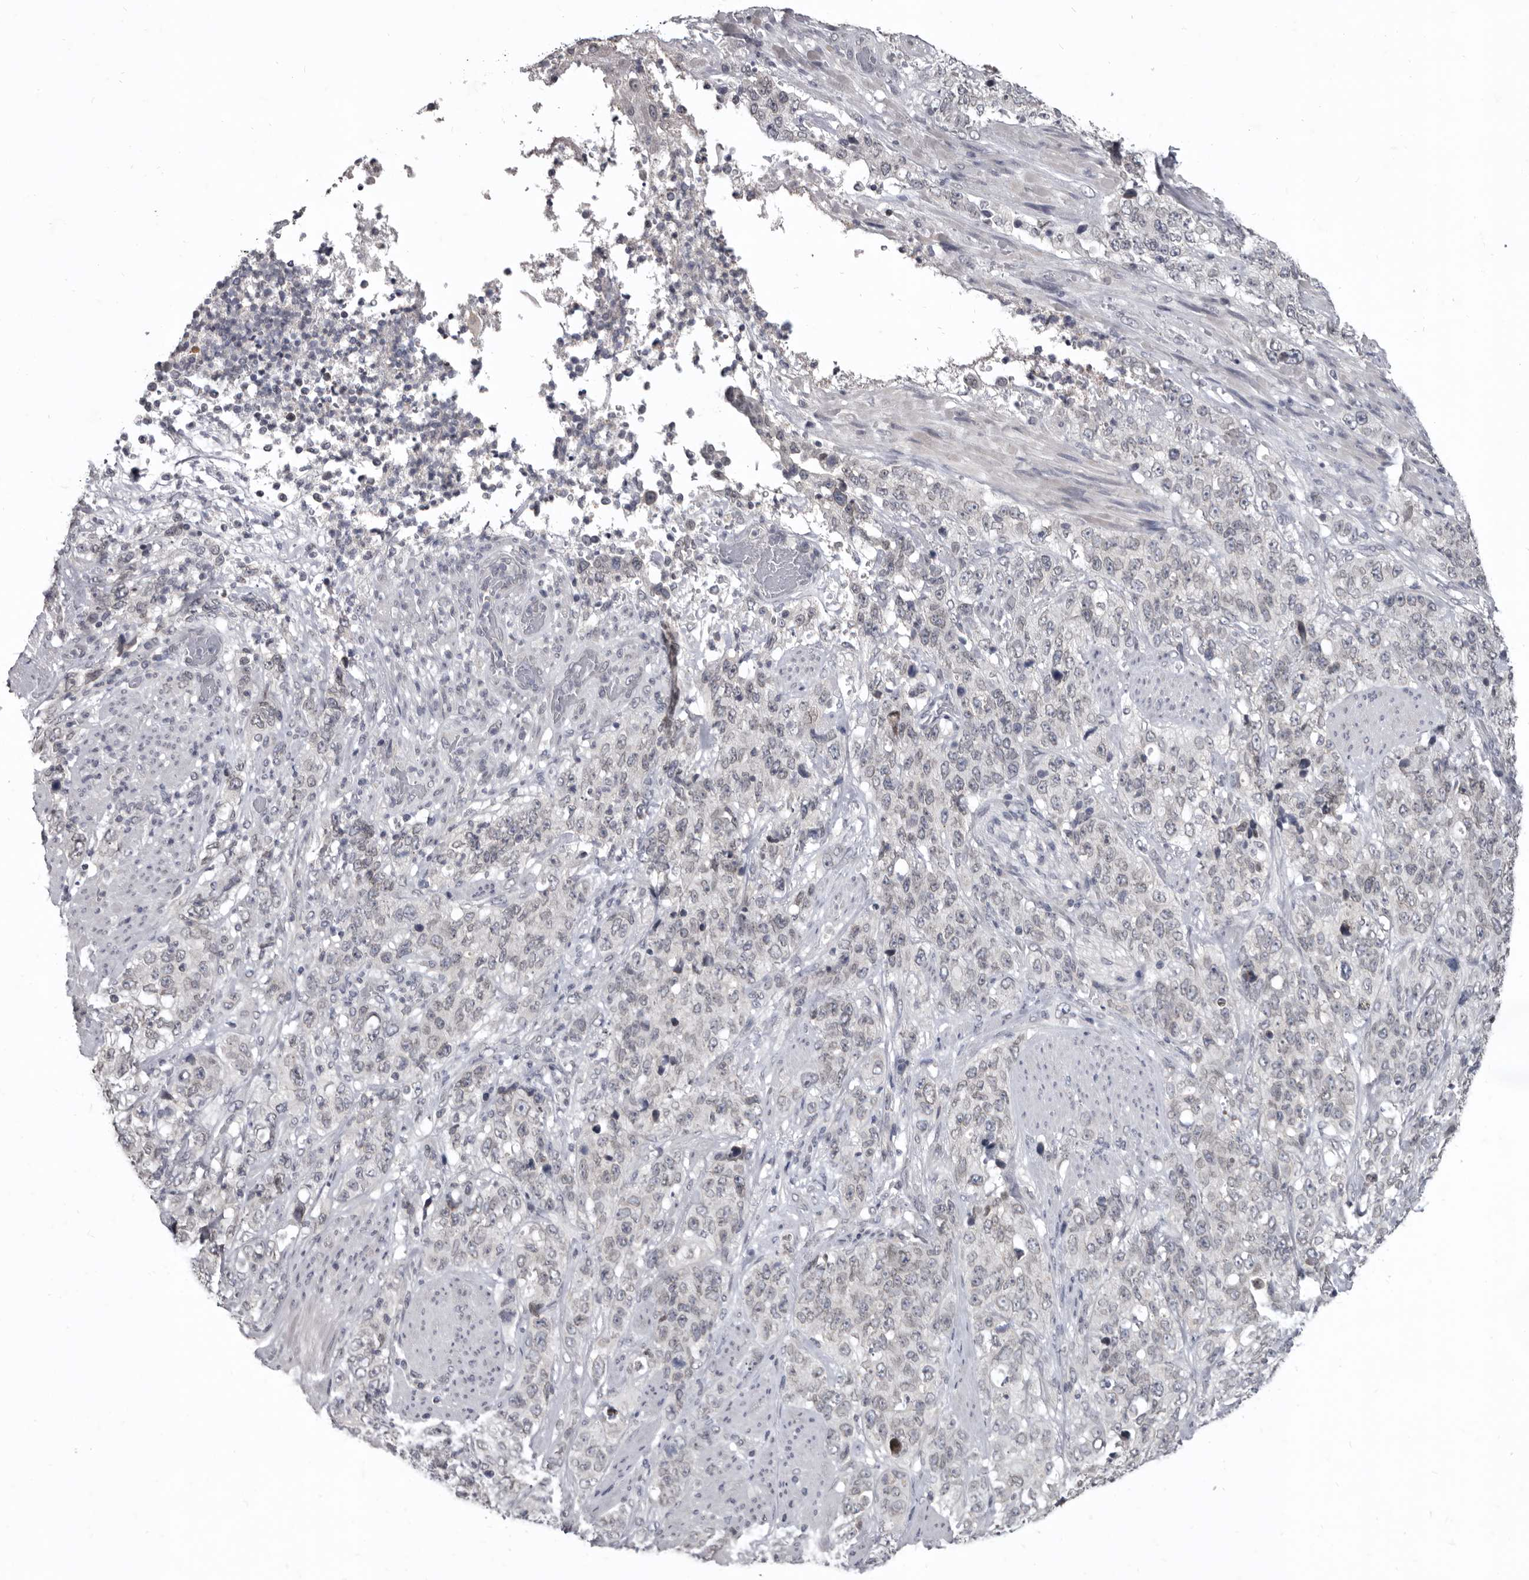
{"staining": {"intensity": "negative", "quantity": "none", "location": "none"}, "tissue": "stomach cancer", "cell_type": "Tumor cells", "image_type": "cancer", "snomed": [{"axis": "morphology", "description": "Adenocarcinoma, NOS"}, {"axis": "topography", "description": "Stomach"}], "caption": "DAB immunohistochemical staining of human adenocarcinoma (stomach) demonstrates no significant staining in tumor cells.", "gene": "SULT1E1", "patient": {"sex": "male", "age": 48}}